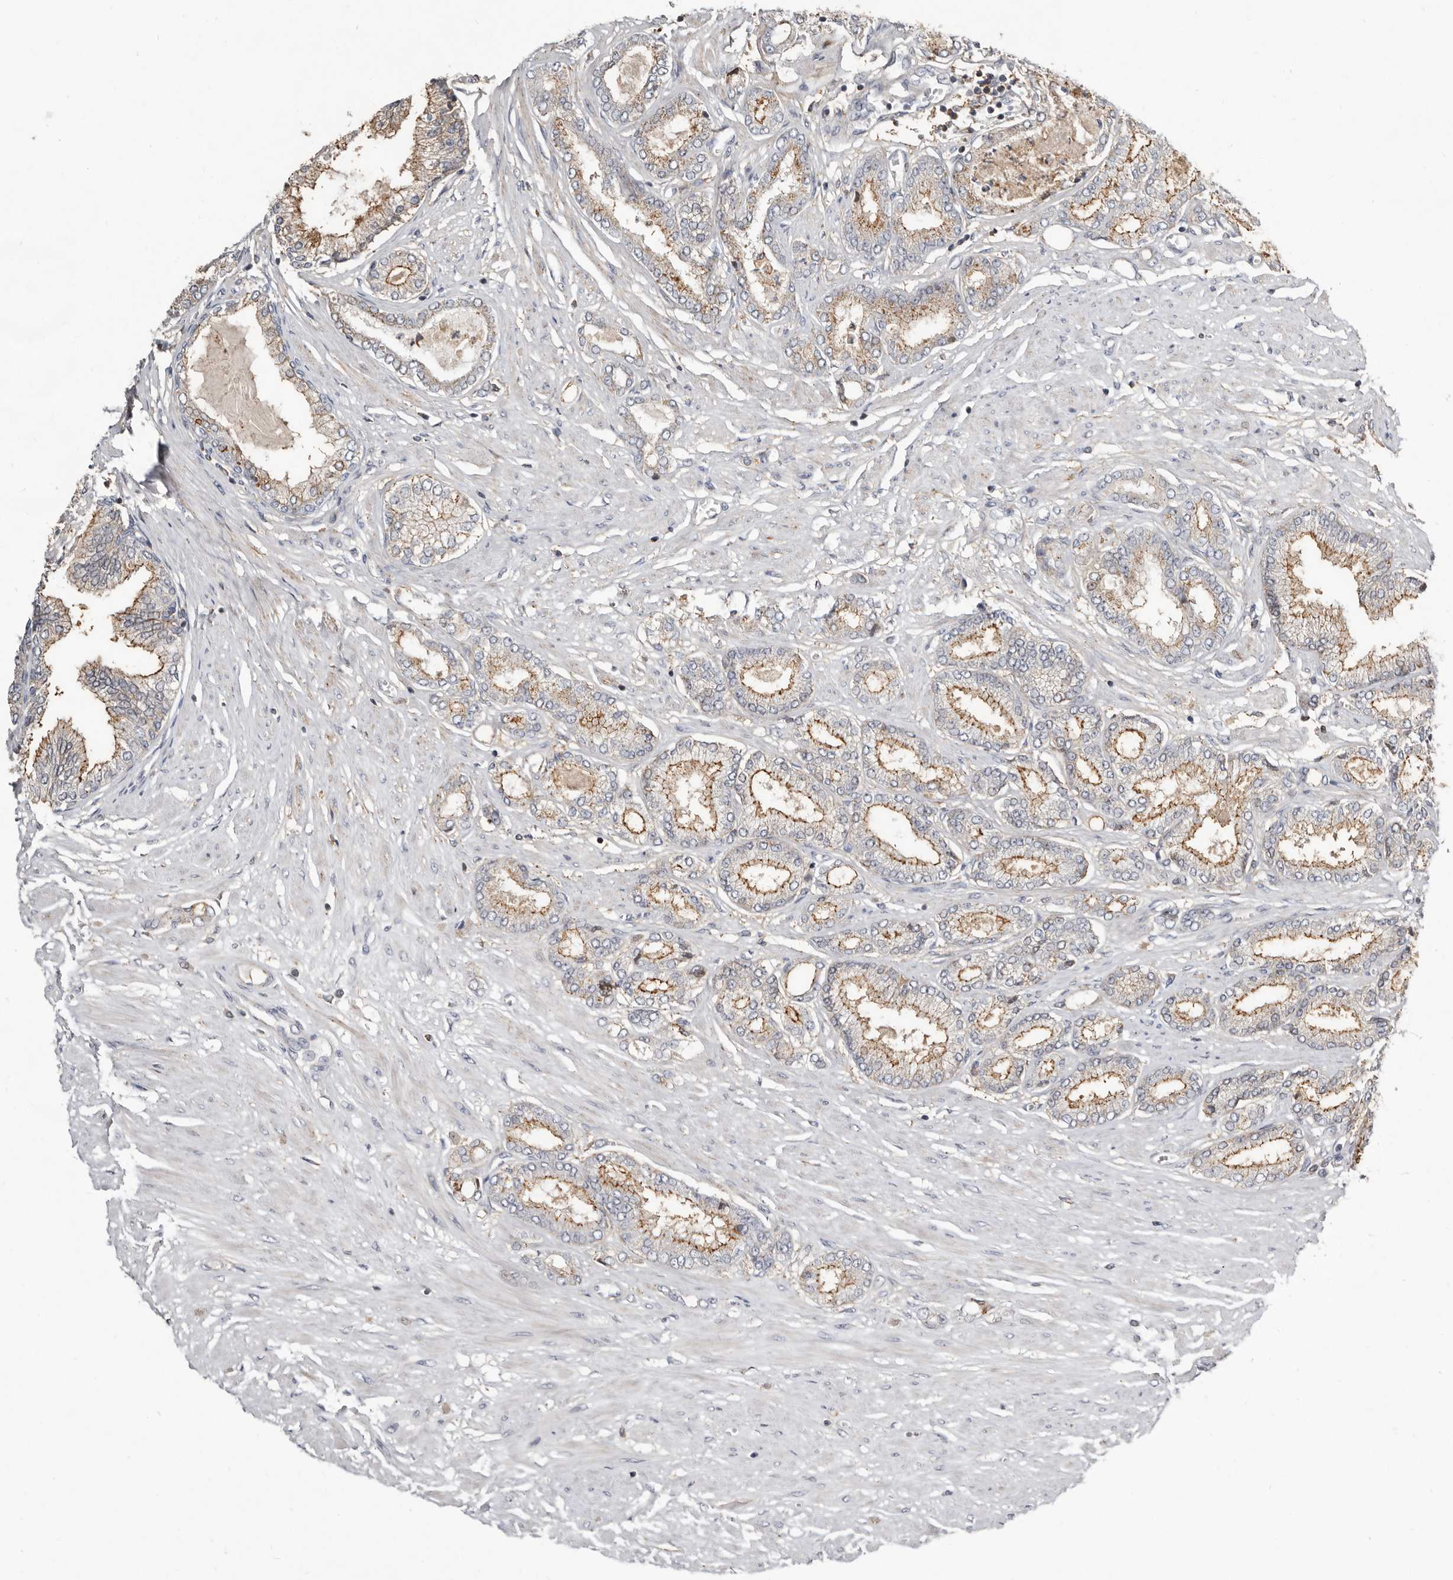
{"staining": {"intensity": "moderate", "quantity": "25%-75%", "location": "cytoplasmic/membranous"}, "tissue": "prostate cancer", "cell_type": "Tumor cells", "image_type": "cancer", "snomed": [{"axis": "morphology", "description": "Adenocarcinoma, Low grade"}, {"axis": "topography", "description": "Prostate"}], "caption": "Tumor cells display medium levels of moderate cytoplasmic/membranous staining in about 25%-75% of cells in prostate cancer (low-grade adenocarcinoma).", "gene": "KIF26B", "patient": {"sex": "male", "age": 63}}